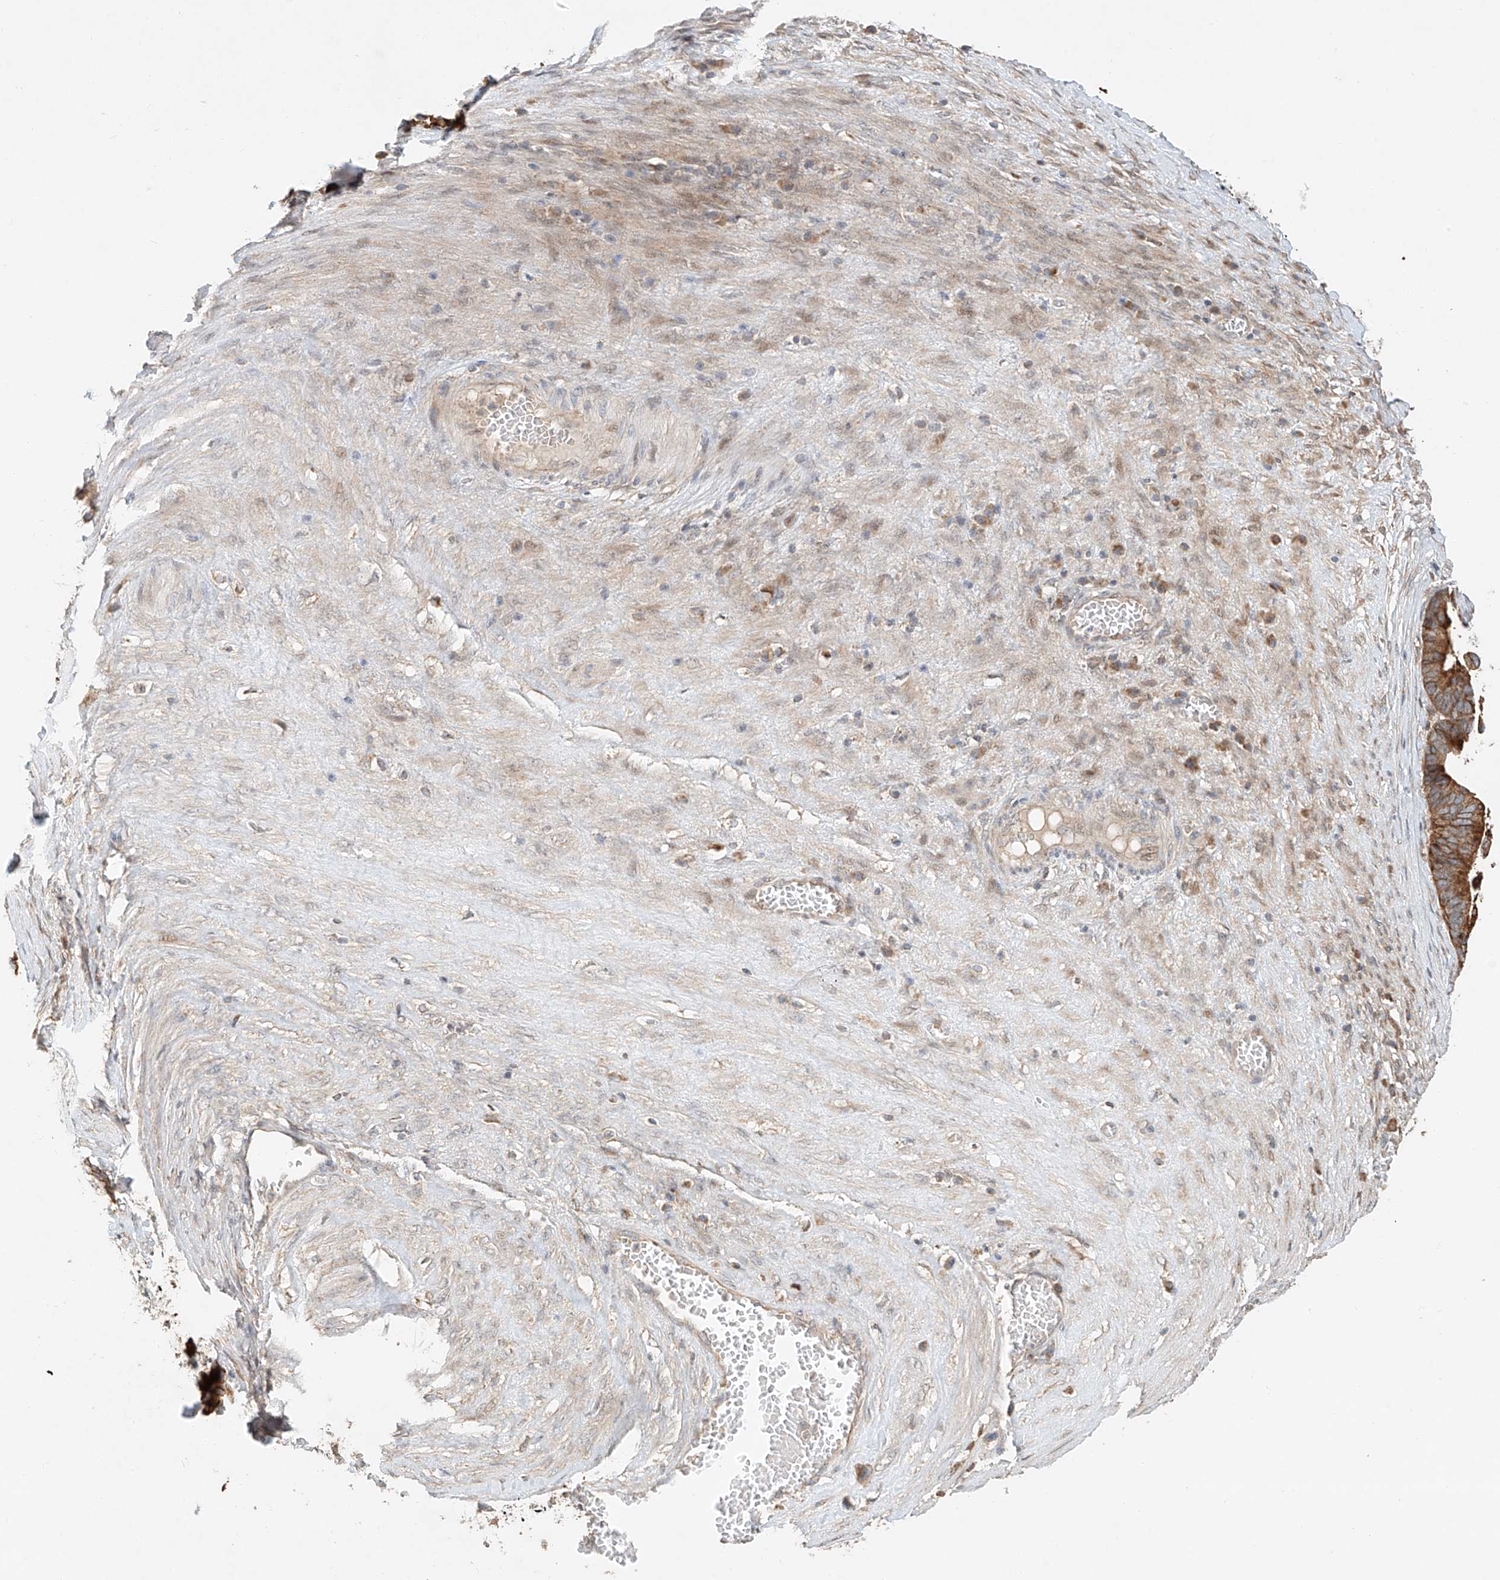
{"staining": {"intensity": "moderate", "quantity": ">75%", "location": "cytoplasmic/membranous"}, "tissue": "ovarian cancer", "cell_type": "Tumor cells", "image_type": "cancer", "snomed": [{"axis": "morphology", "description": "Cystadenocarcinoma, serous, NOS"}, {"axis": "topography", "description": "Ovary"}], "caption": "Protein expression analysis of human ovarian cancer reveals moderate cytoplasmic/membranous positivity in about >75% of tumor cells.", "gene": "TMEM61", "patient": {"sex": "female", "age": 56}}